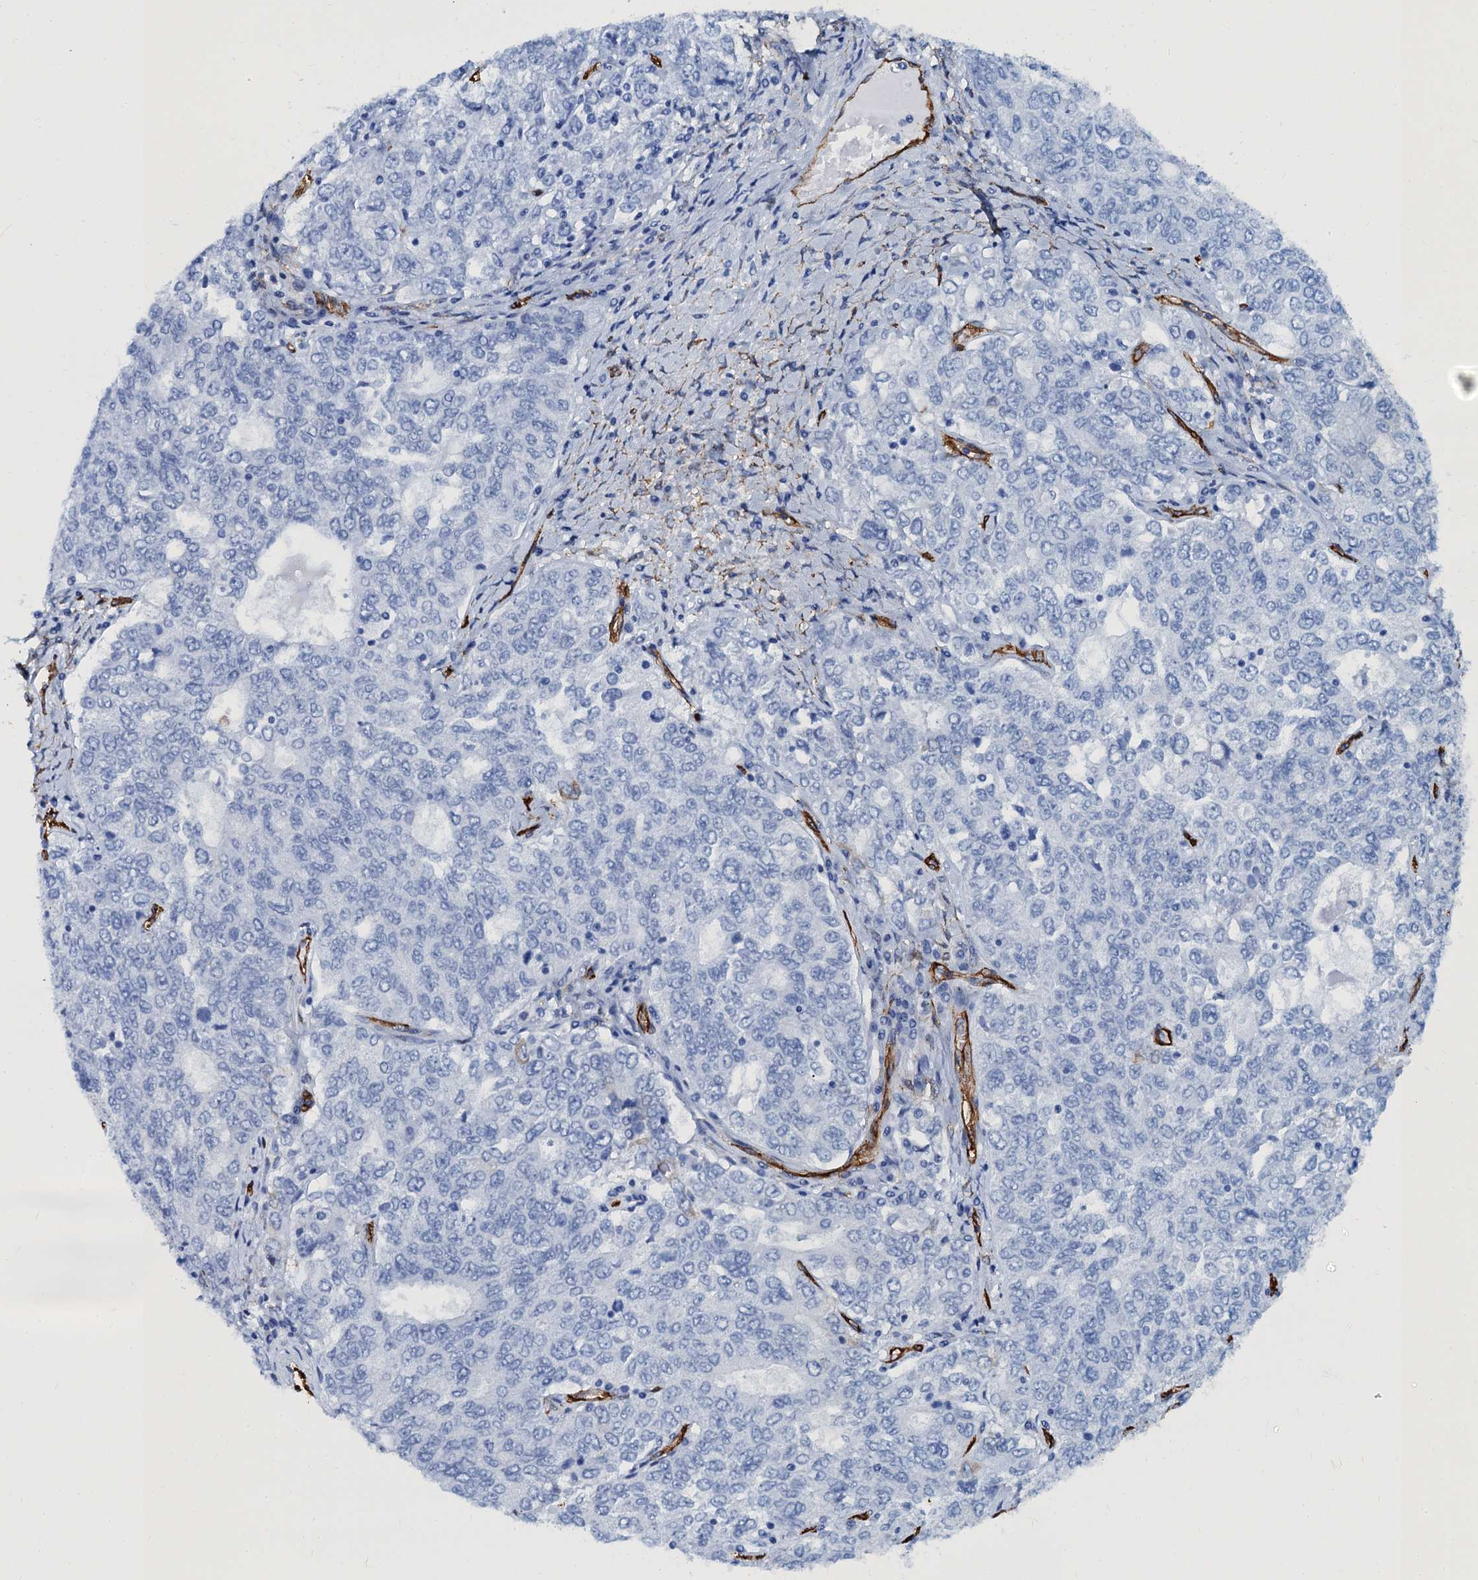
{"staining": {"intensity": "negative", "quantity": "none", "location": "none"}, "tissue": "ovarian cancer", "cell_type": "Tumor cells", "image_type": "cancer", "snomed": [{"axis": "morphology", "description": "Carcinoma, endometroid"}, {"axis": "topography", "description": "Ovary"}], "caption": "This is an immunohistochemistry (IHC) photomicrograph of ovarian cancer (endometroid carcinoma). There is no positivity in tumor cells.", "gene": "CAVIN2", "patient": {"sex": "female", "age": 62}}